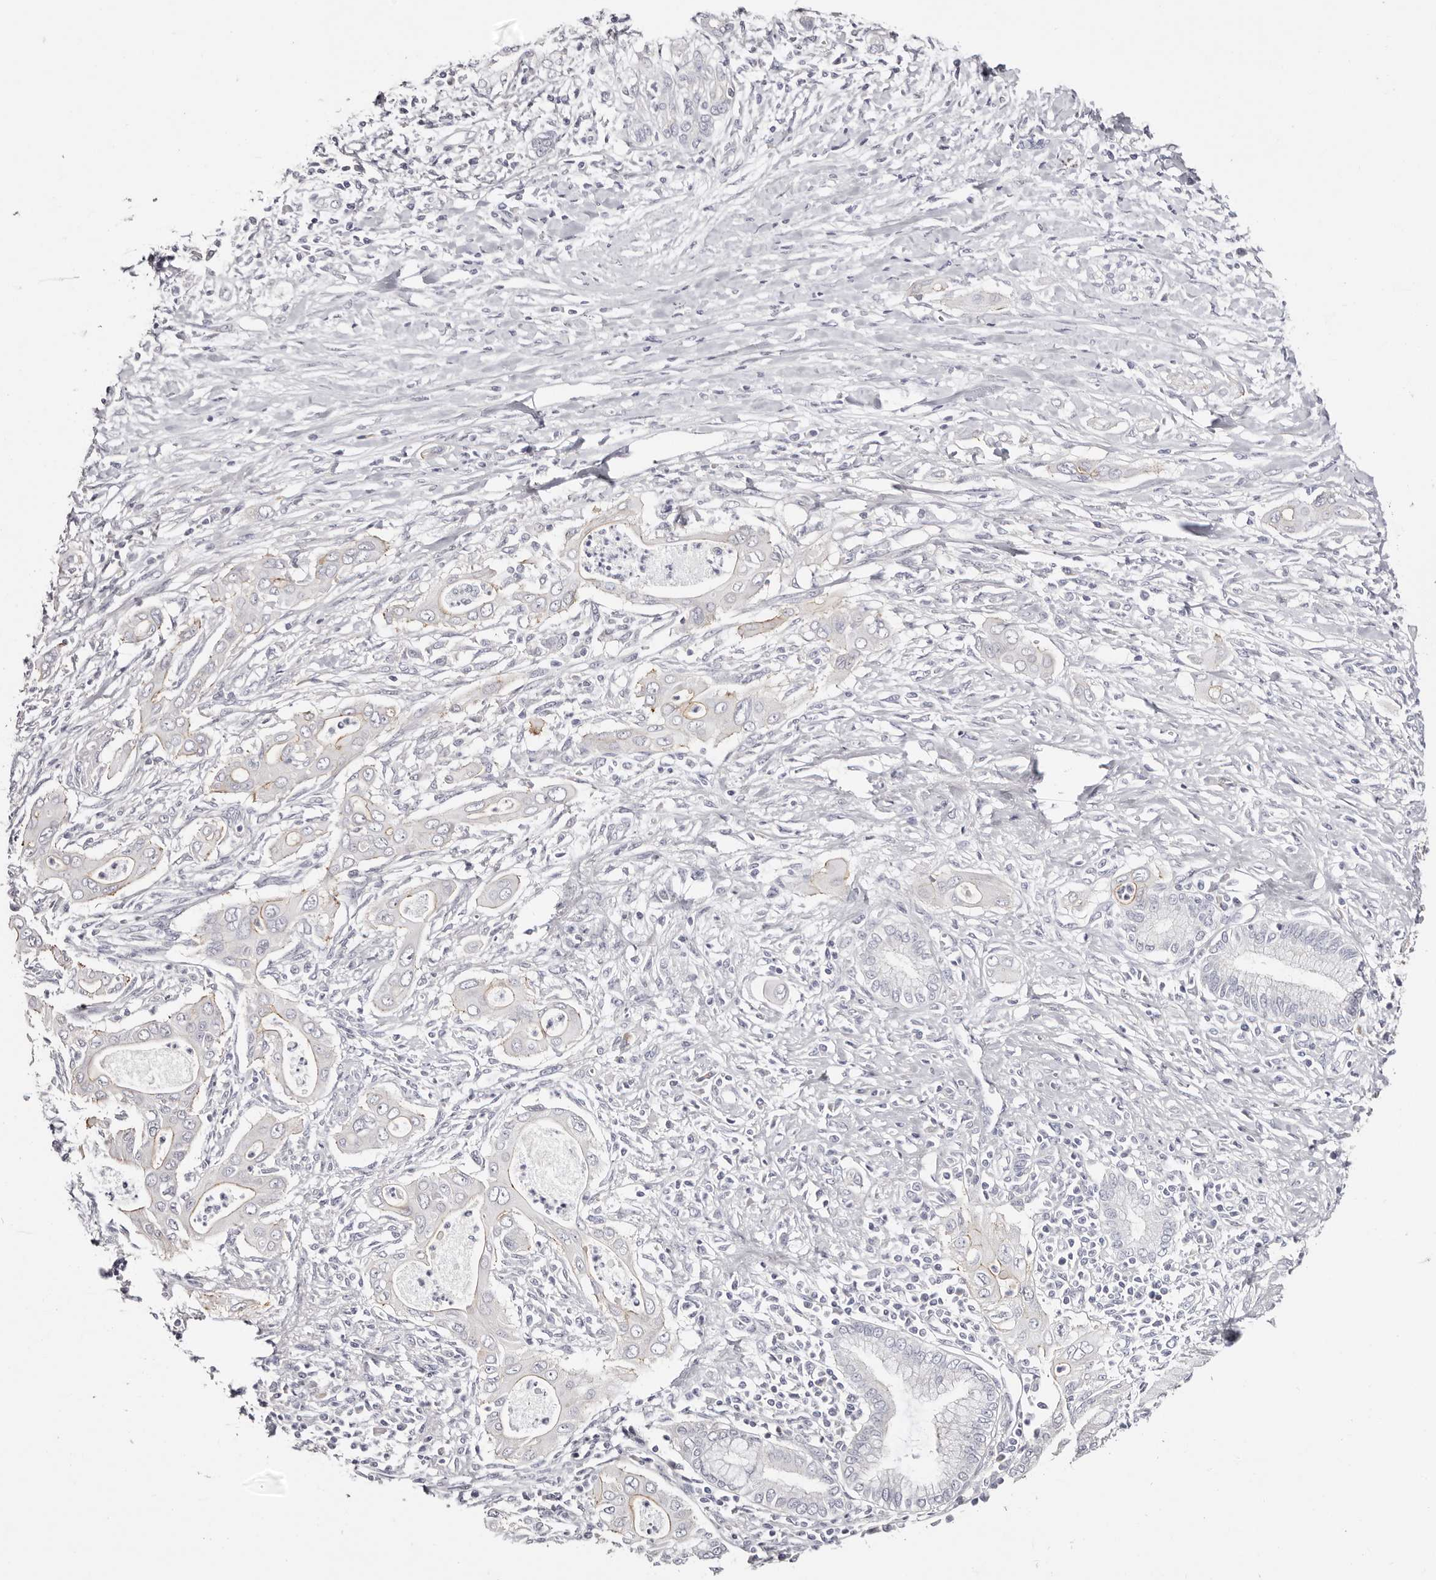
{"staining": {"intensity": "negative", "quantity": "none", "location": "none"}, "tissue": "pancreatic cancer", "cell_type": "Tumor cells", "image_type": "cancer", "snomed": [{"axis": "morphology", "description": "Adenocarcinoma, NOS"}, {"axis": "topography", "description": "Pancreas"}], "caption": "Tumor cells show no significant staining in pancreatic cancer (adenocarcinoma). (Stains: DAB (3,3'-diaminobenzidine) immunohistochemistry with hematoxylin counter stain, Microscopy: brightfield microscopy at high magnification).", "gene": "ROM1", "patient": {"sex": "male", "age": 58}}